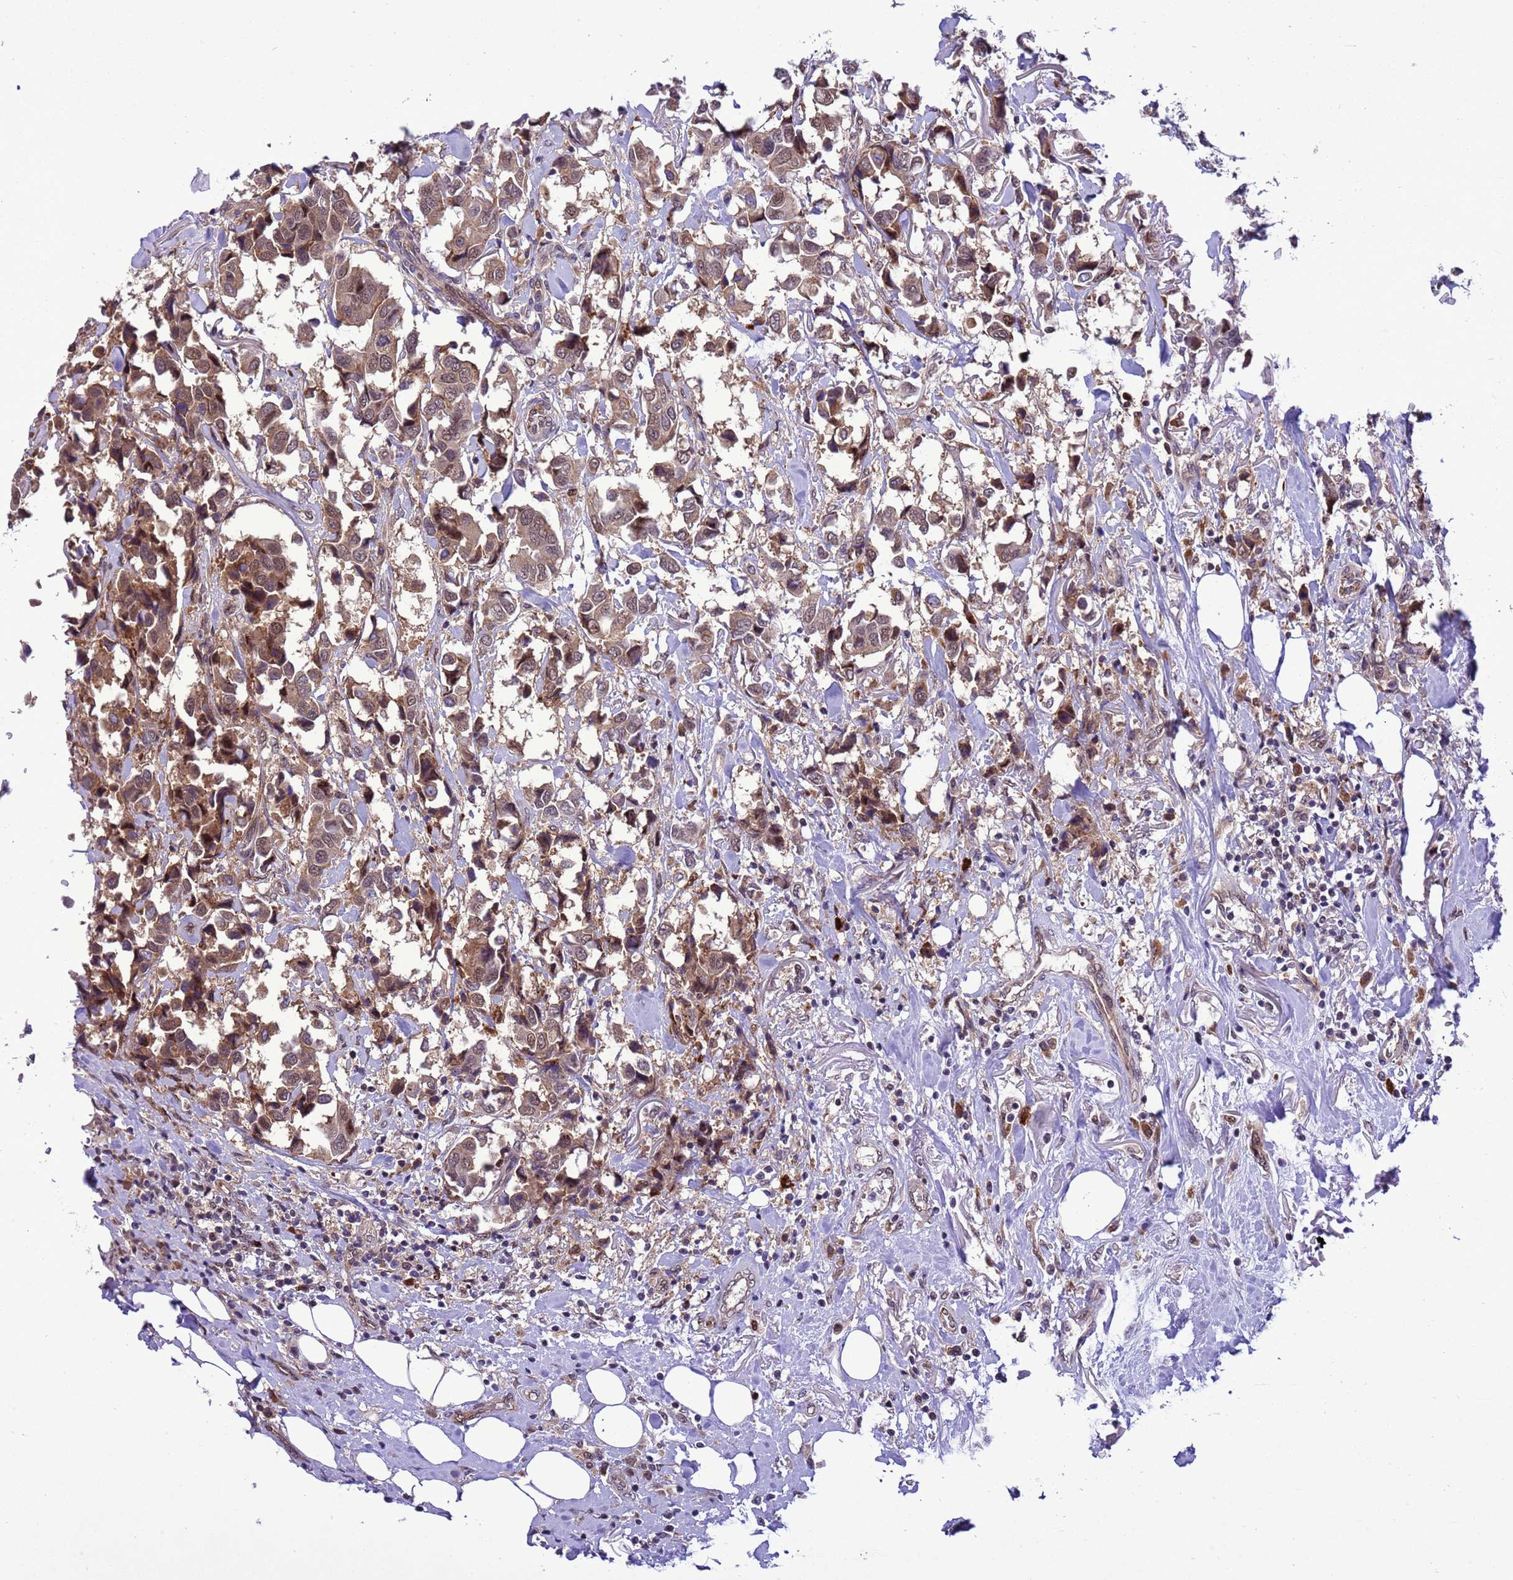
{"staining": {"intensity": "moderate", "quantity": ">75%", "location": "cytoplasmic/membranous,nuclear"}, "tissue": "breast cancer", "cell_type": "Tumor cells", "image_type": "cancer", "snomed": [{"axis": "morphology", "description": "Duct carcinoma"}, {"axis": "topography", "description": "Breast"}], "caption": "Infiltrating ductal carcinoma (breast) stained with DAB (3,3'-diaminobenzidine) IHC demonstrates medium levels of moderate cytoplasmic/membranous and nuclear expression in about >75% of tumor cells. The staining is performed using DAB (3,3'-diaminobenzidine) brown chromogen to label protein expression. The nuclei are counter-stained blue using hematoxylin.", "gene": "RASD1", "patient": {"sex": "female", "age": 80}}